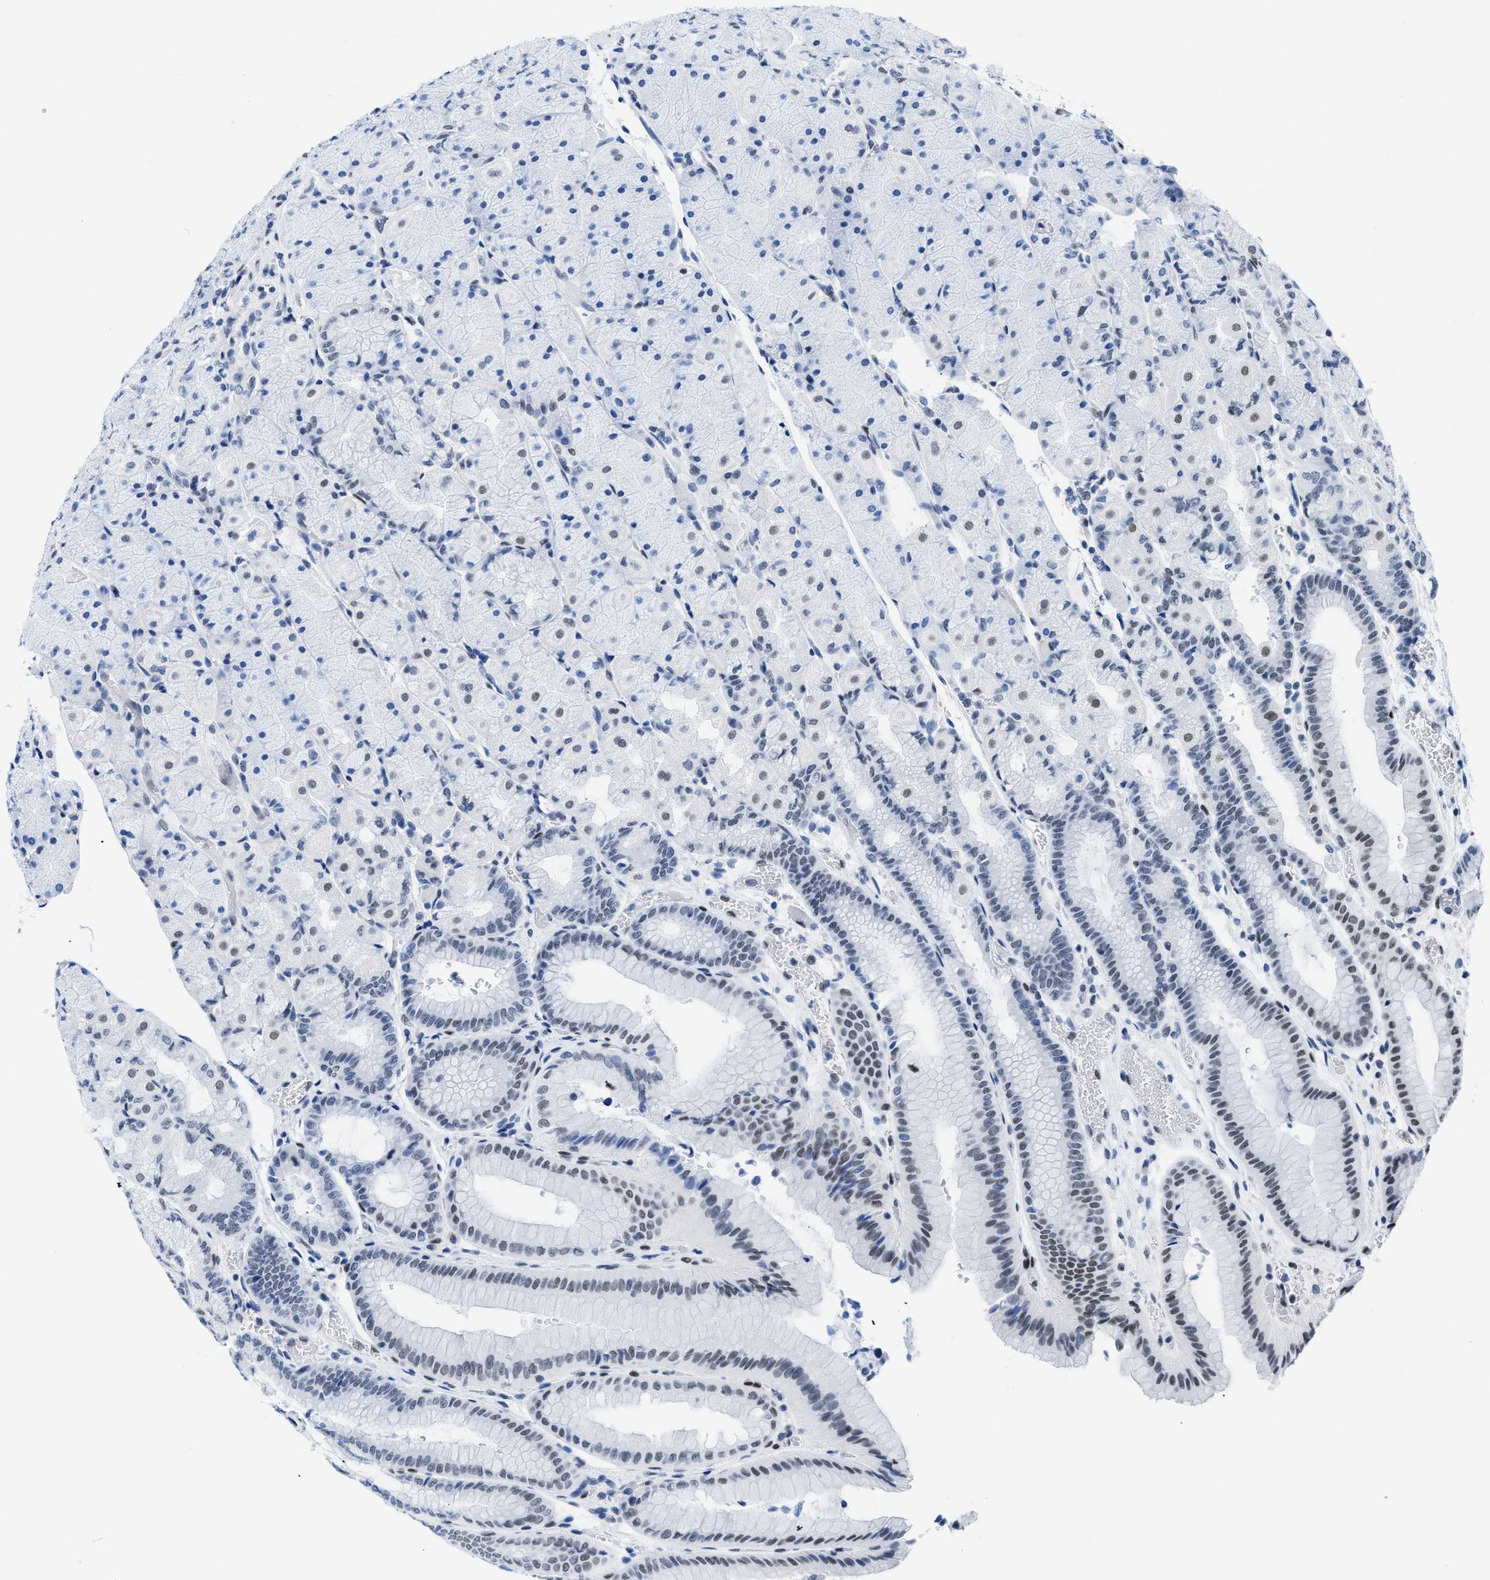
{"staining": {"intensity": "moderate", "quantity": "<25%", "location": "nuclear"}, "tissue": "stomach", "cell_type": "Glandular cells", "image_type": "normal", "snomed": [{"axis": "morphology", "description": "Normal tissue, NOS"}, {"axis": "morphology", "description": "Carcinoid, malignant, NOS"}, {"axis": "topography", "description": "Stomach, upper"}], "caption": "This is an image of IHC staining of unremarkable stomach, which shows moderate expression in the nuclear of glandular cells.", "gene": "CTBP1", "patient": {"sex": "male", "age": 39}}